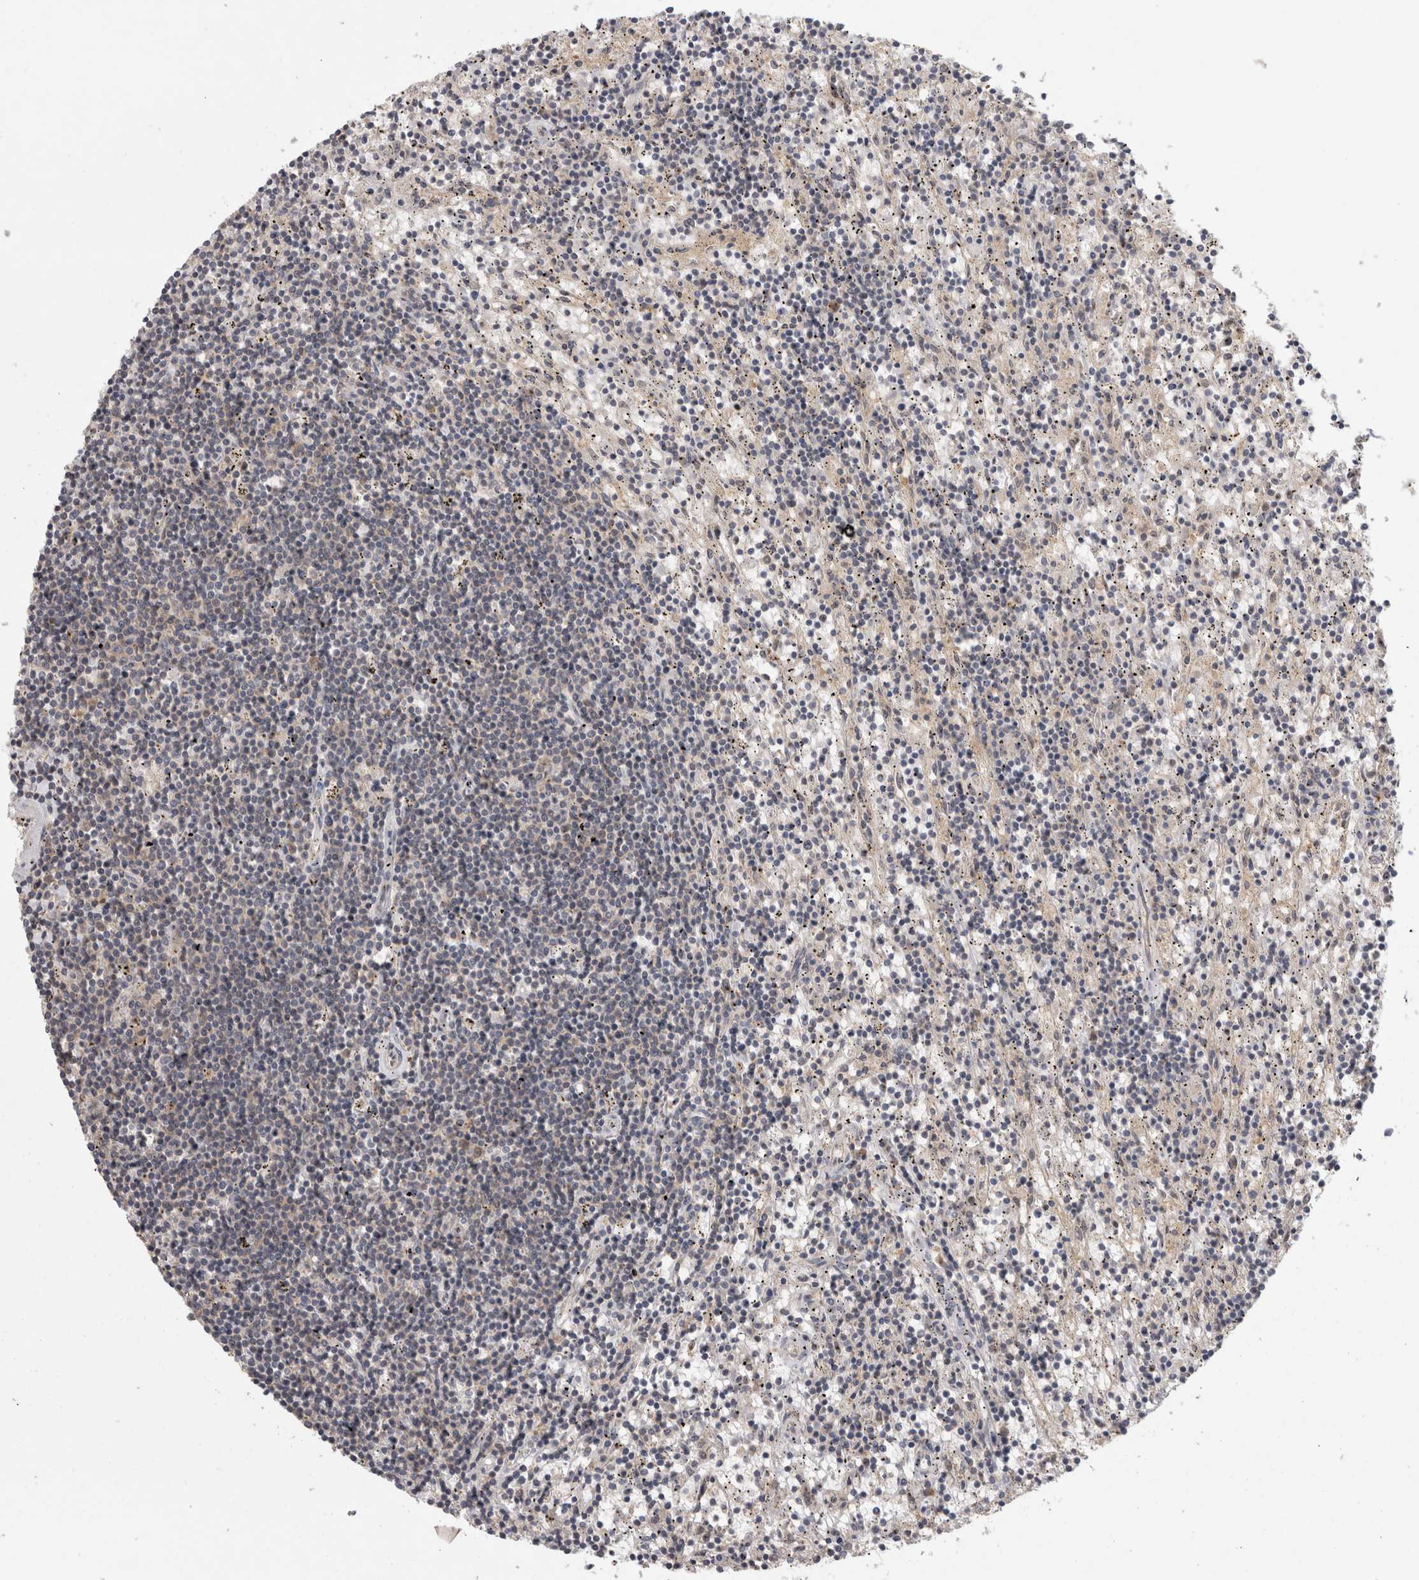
{"staining": {"intensity": "negative", "quantity": "none", "location": "none"}, "tissue": "lymphoma", "cell_type": "Tumor cells", "image_type": "cancer", "snomed": [{"axis": "morphology", "description": "Malignant lymphoma, non-Hodgkin's type, Low grade"}, {"axis": "topography", "description": "Spleen"}], "caption": "Image shows no significant protein expression in tumor cells of lymphoma.", "gene": "PIGP", "patient": {"sex": "male", "age": 76}}